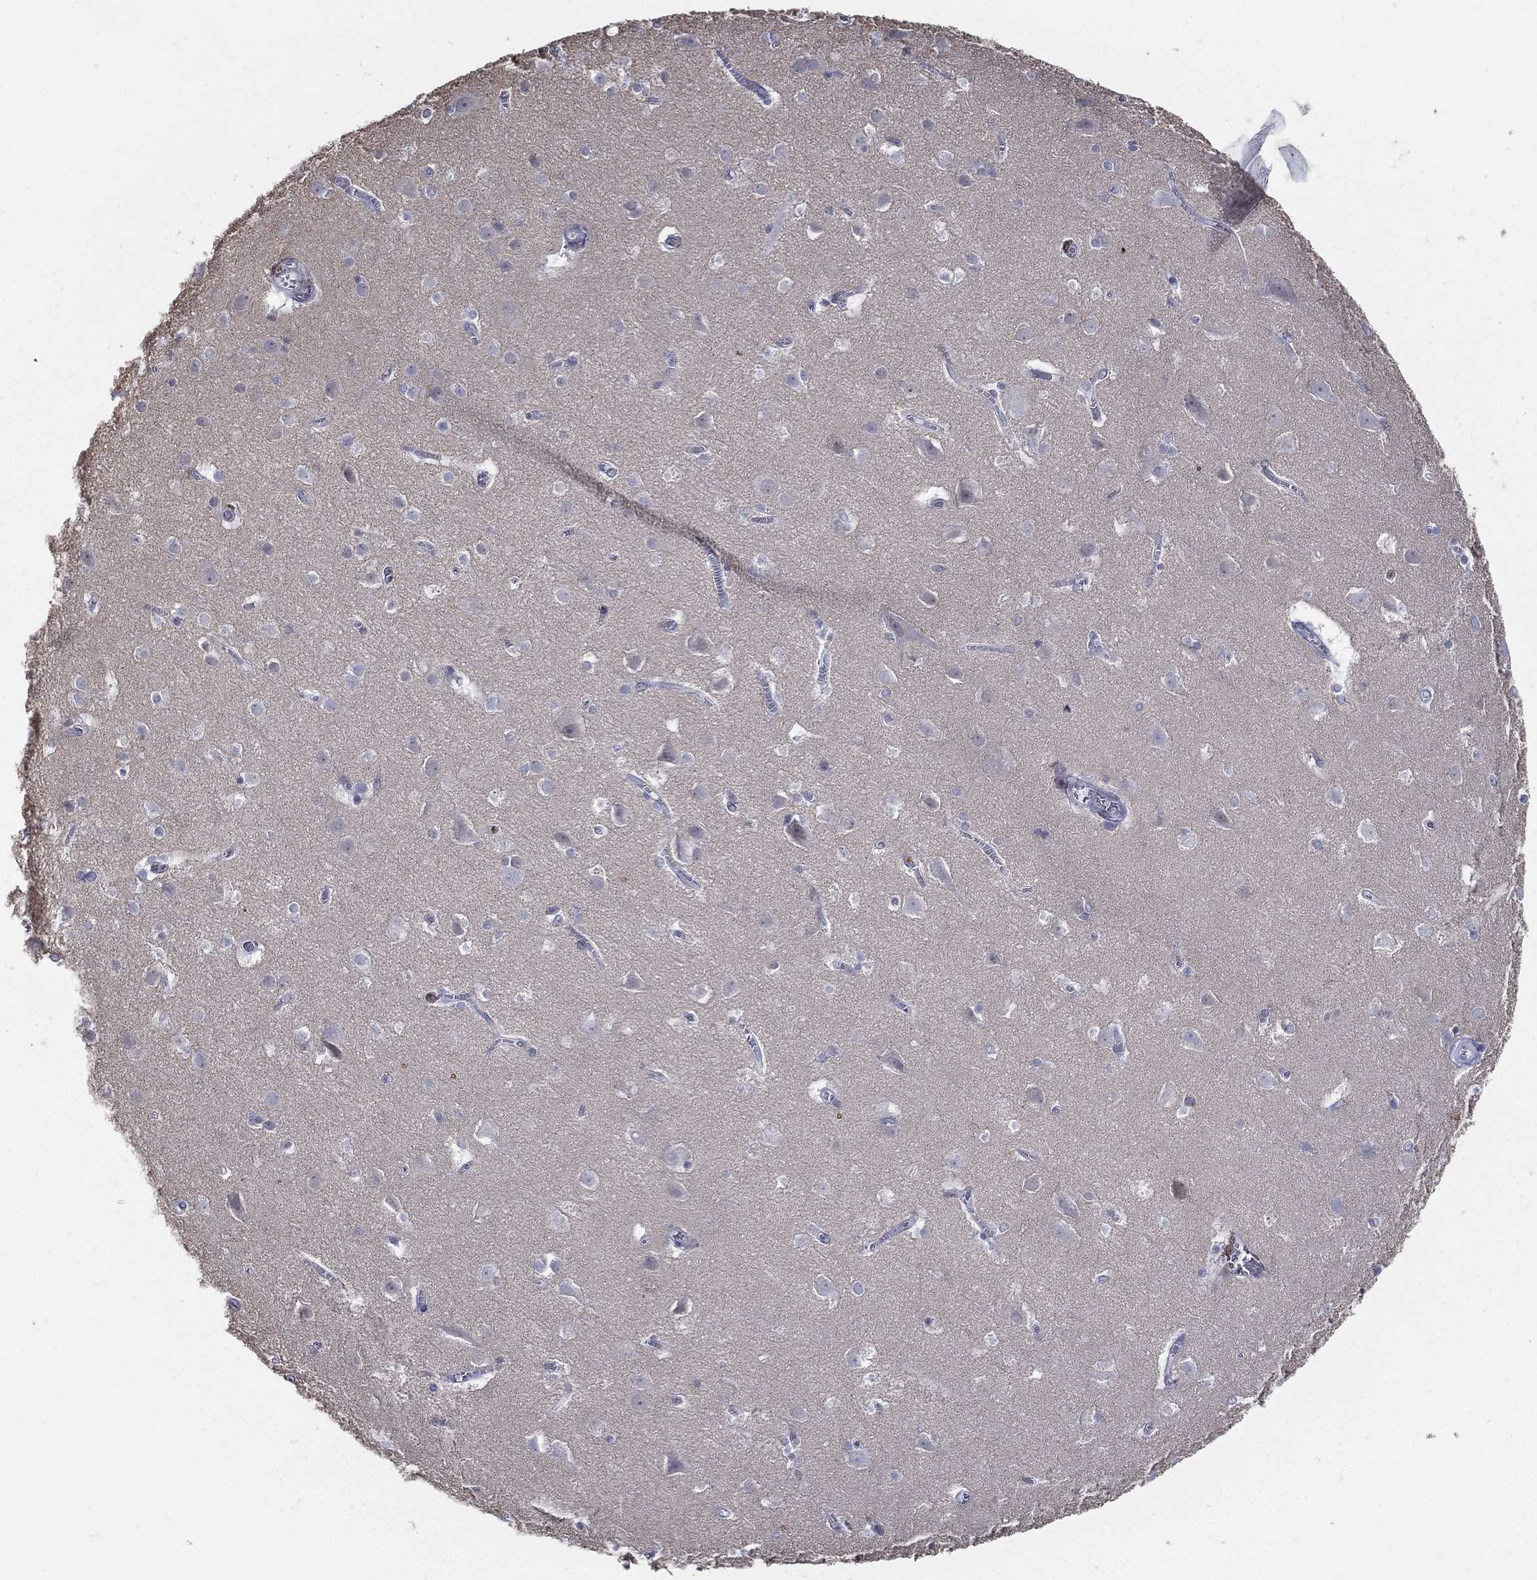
{"staining": {"intensity": "negative", "quantity": "none", "location": "none"}, "tissue": "cerebral cortex", "cell_type": "Endothelial cells", "image_type": "normal", "snomed": [{"axis": "morphology", "description": "Normal tissue, NOS"}, {"axis": "topography", "description": "Cerebral cortex"}], "caption": "Immunohistochemical staining of normal cerebral cortex shows no significant expression in endothelial cells.", "gene": "EVI2B", "patient": {"sex": "male", "age": 59}}